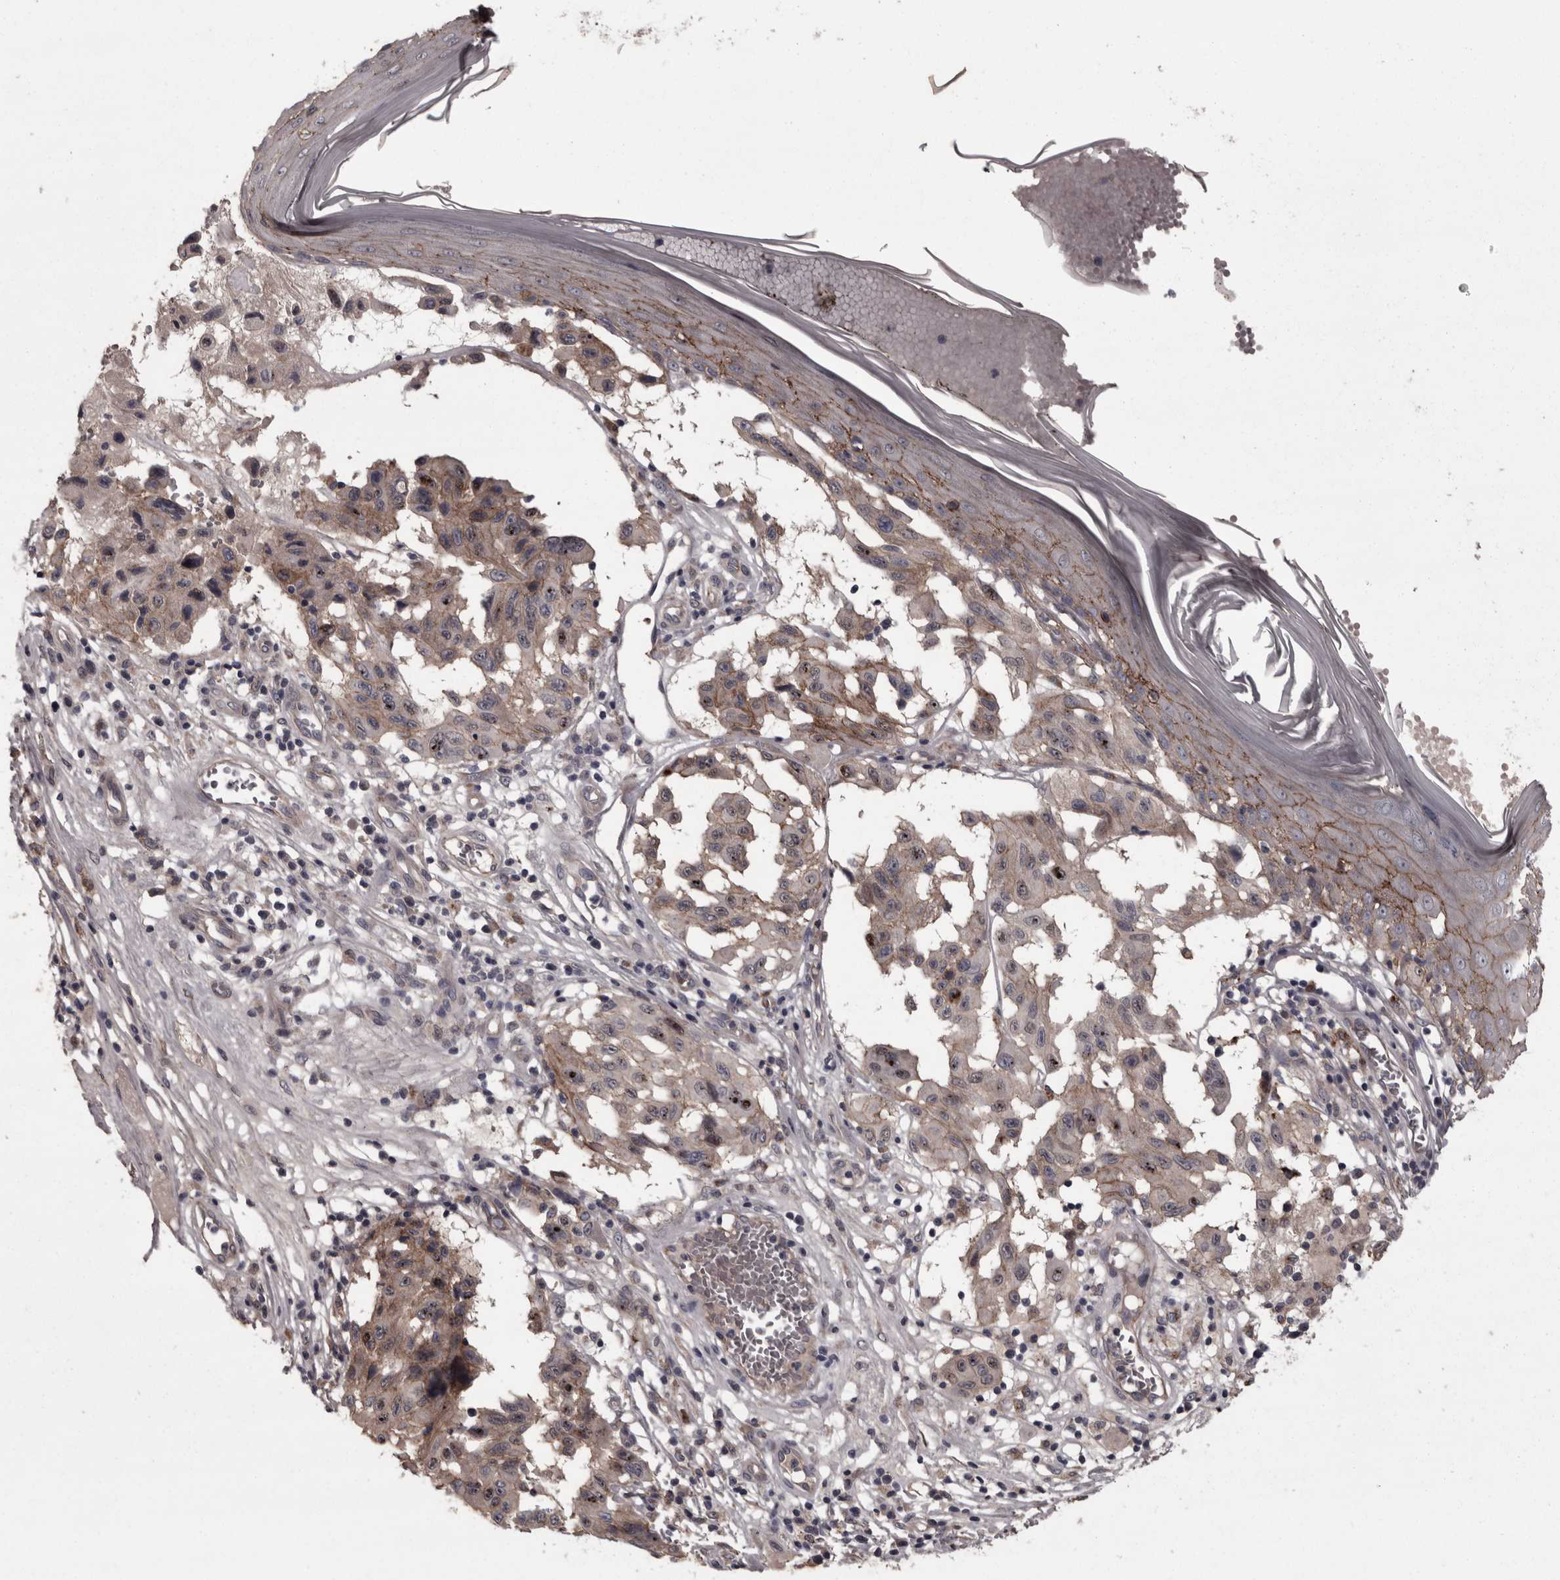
{"staining": {"intensity": "weak", "quantity": ">75%", "location": "cytoplasmic/membranous"}, "tissue": "melanoma", "cell_type": "Tumor cells", "image_type": "cancer", "snomed": [{"axis": "morphology", "description": "Malignant melanoma, NOS"}, {"axis": "topography", "description": "Skin"}], "caption": "Protein expression by IHC demonstrates weak cytoplasmic/membranous expression in about >75% of tumor cells in malignant melanoma.", "gene": "PCDH17", "patient": {"sex": "male", "age": 30}}